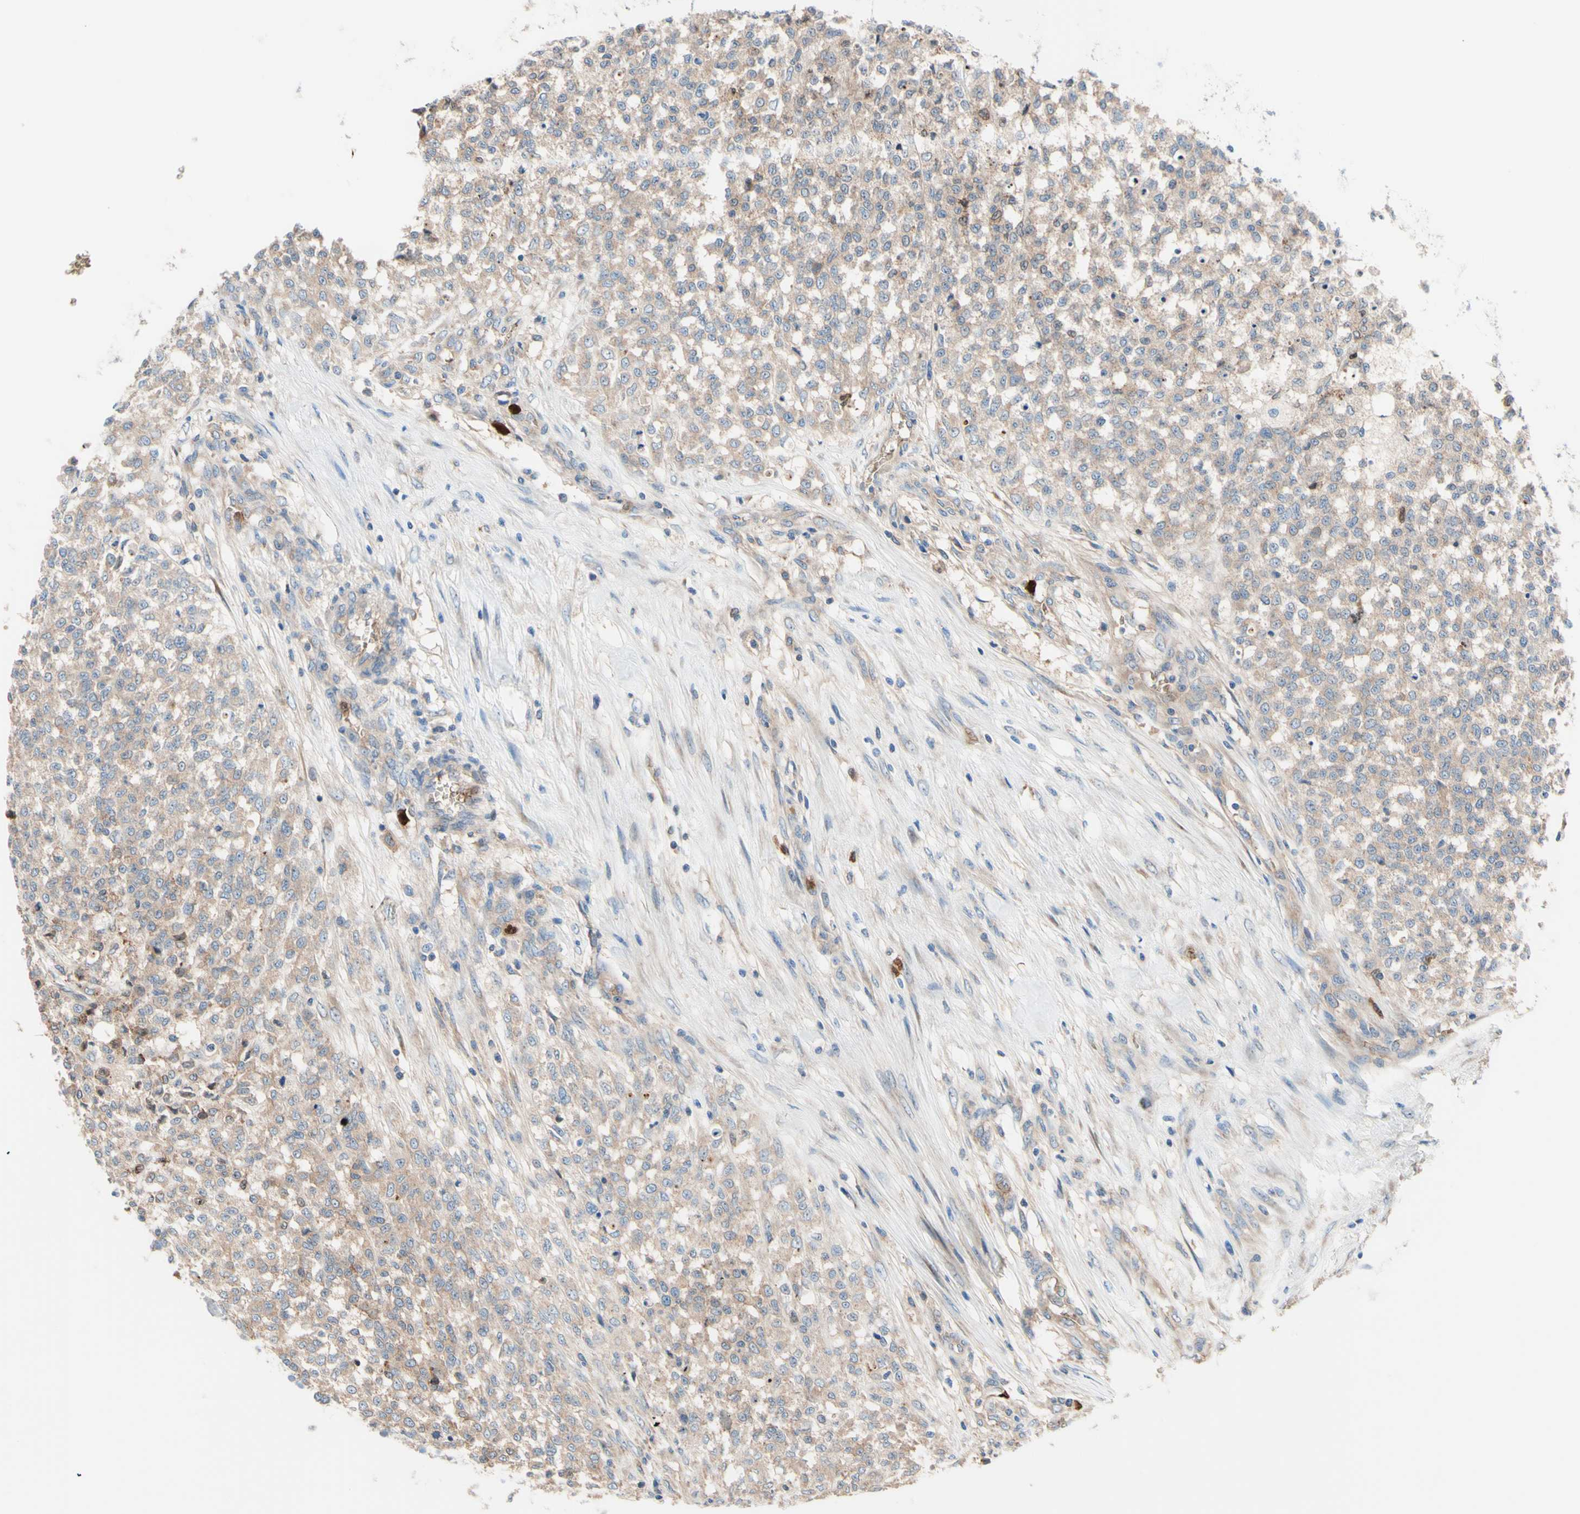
{"staining": {"intensity": "weak", "quantity": ">75%", "location": "cytoplasmic/membranous"}, "tissue": "testis cancer", "cell_type": "Tumor cells", "image_type": "cancer", "snomed": [{"axis": "morphology", "description": "Seminoma, NOS"}, {"axis": "topography", "description": "Testis"}], "caption": "A brown stain shows weak cytoplasmic/membranous positivity of a protein in human seminoma (testis) tumor cells. The protein is shown in brown color, while the nuclei are stained blue.", "gene": "USP9X", "patient": {"sex": "male", "age": 59}}